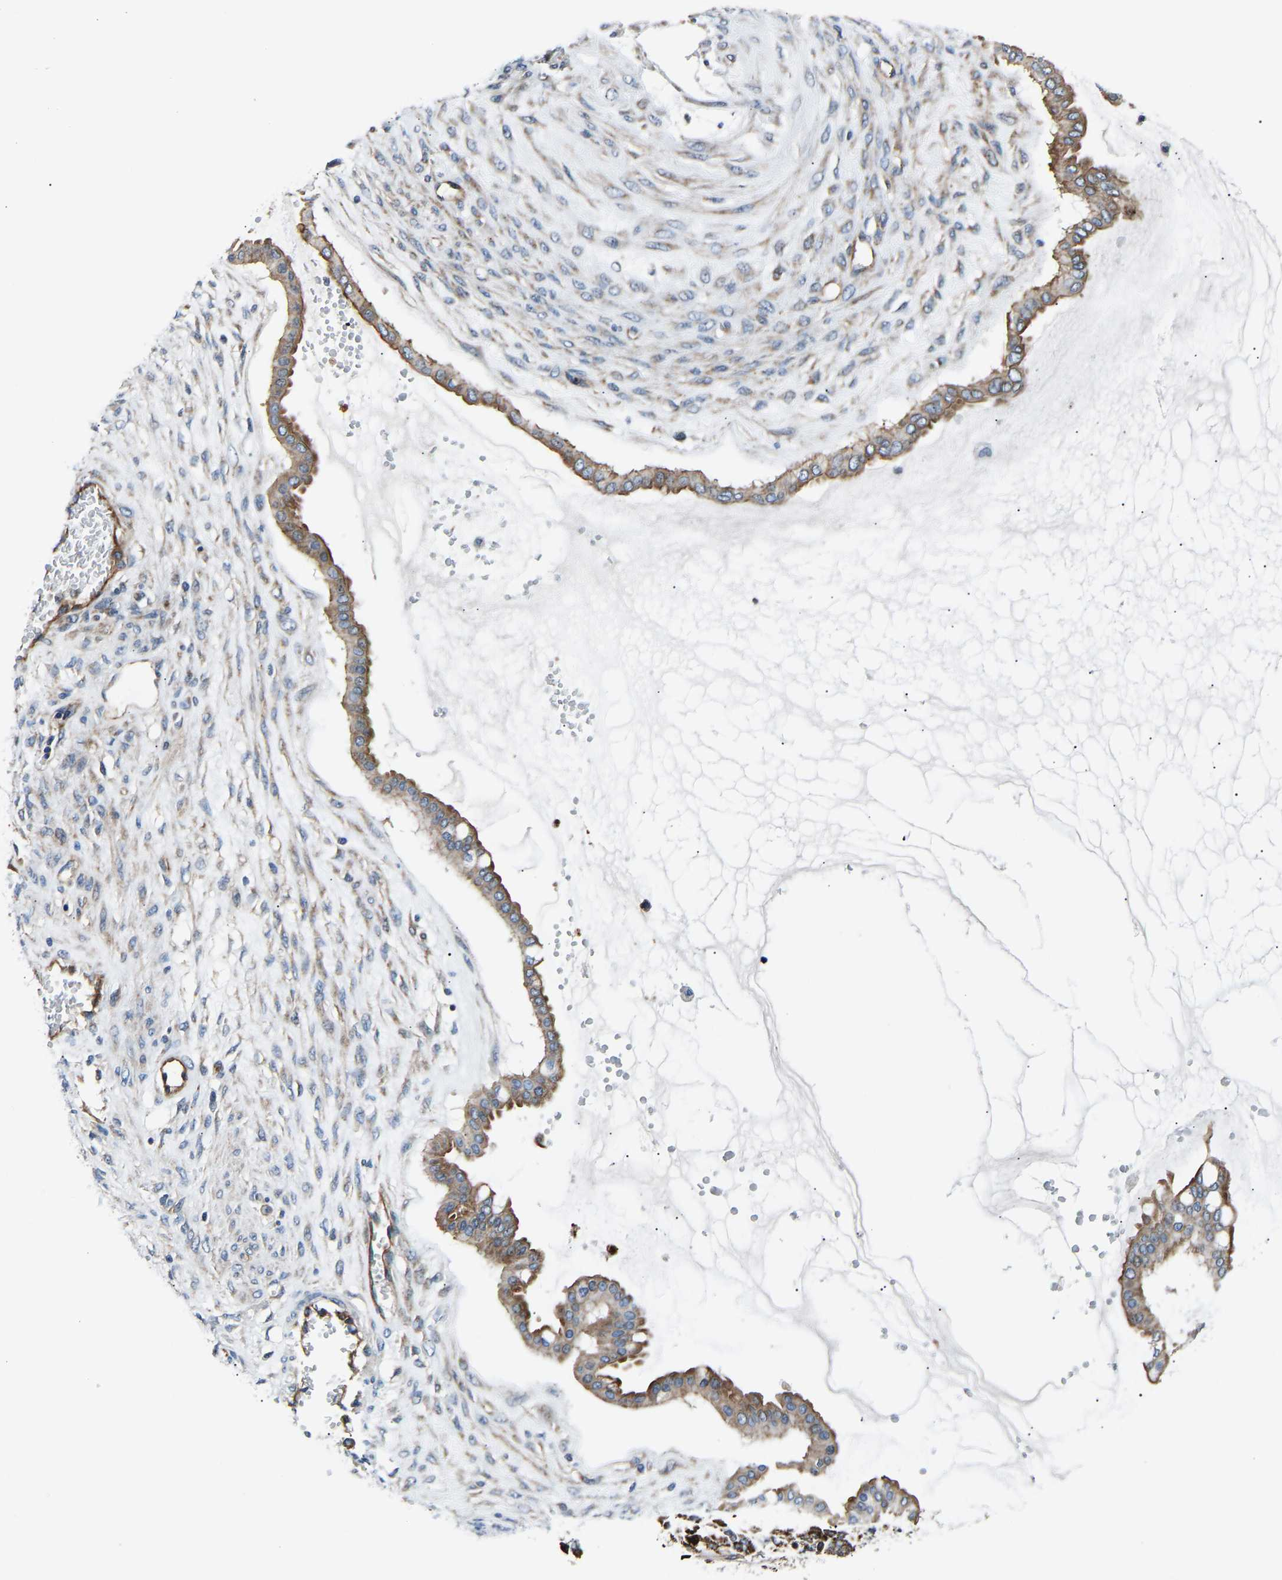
{"staining": {"intensity": "strong", "quantity": ">75%", "location": "cytoplasmic/membranous"}, "tissue": "ovarian cancer", "cell_type": "Tumor cells", "image_type": "cancer", "snomed": [{"axis": "morphology", "description": "Cystadenocarcinoma, mucinous, NOS"}, {"axis": "topography", "description": "Ovary"}], "caption": "The image demonstrates immunohistochemical staining of mucinous cystadenocarcinoma (ovarian). There is strong cytoplasmic/membranous positivity is identified in approximately >75% of tumor cells.", "gene": "GGCT", "patient": {"sex": "female", "age": 73}}